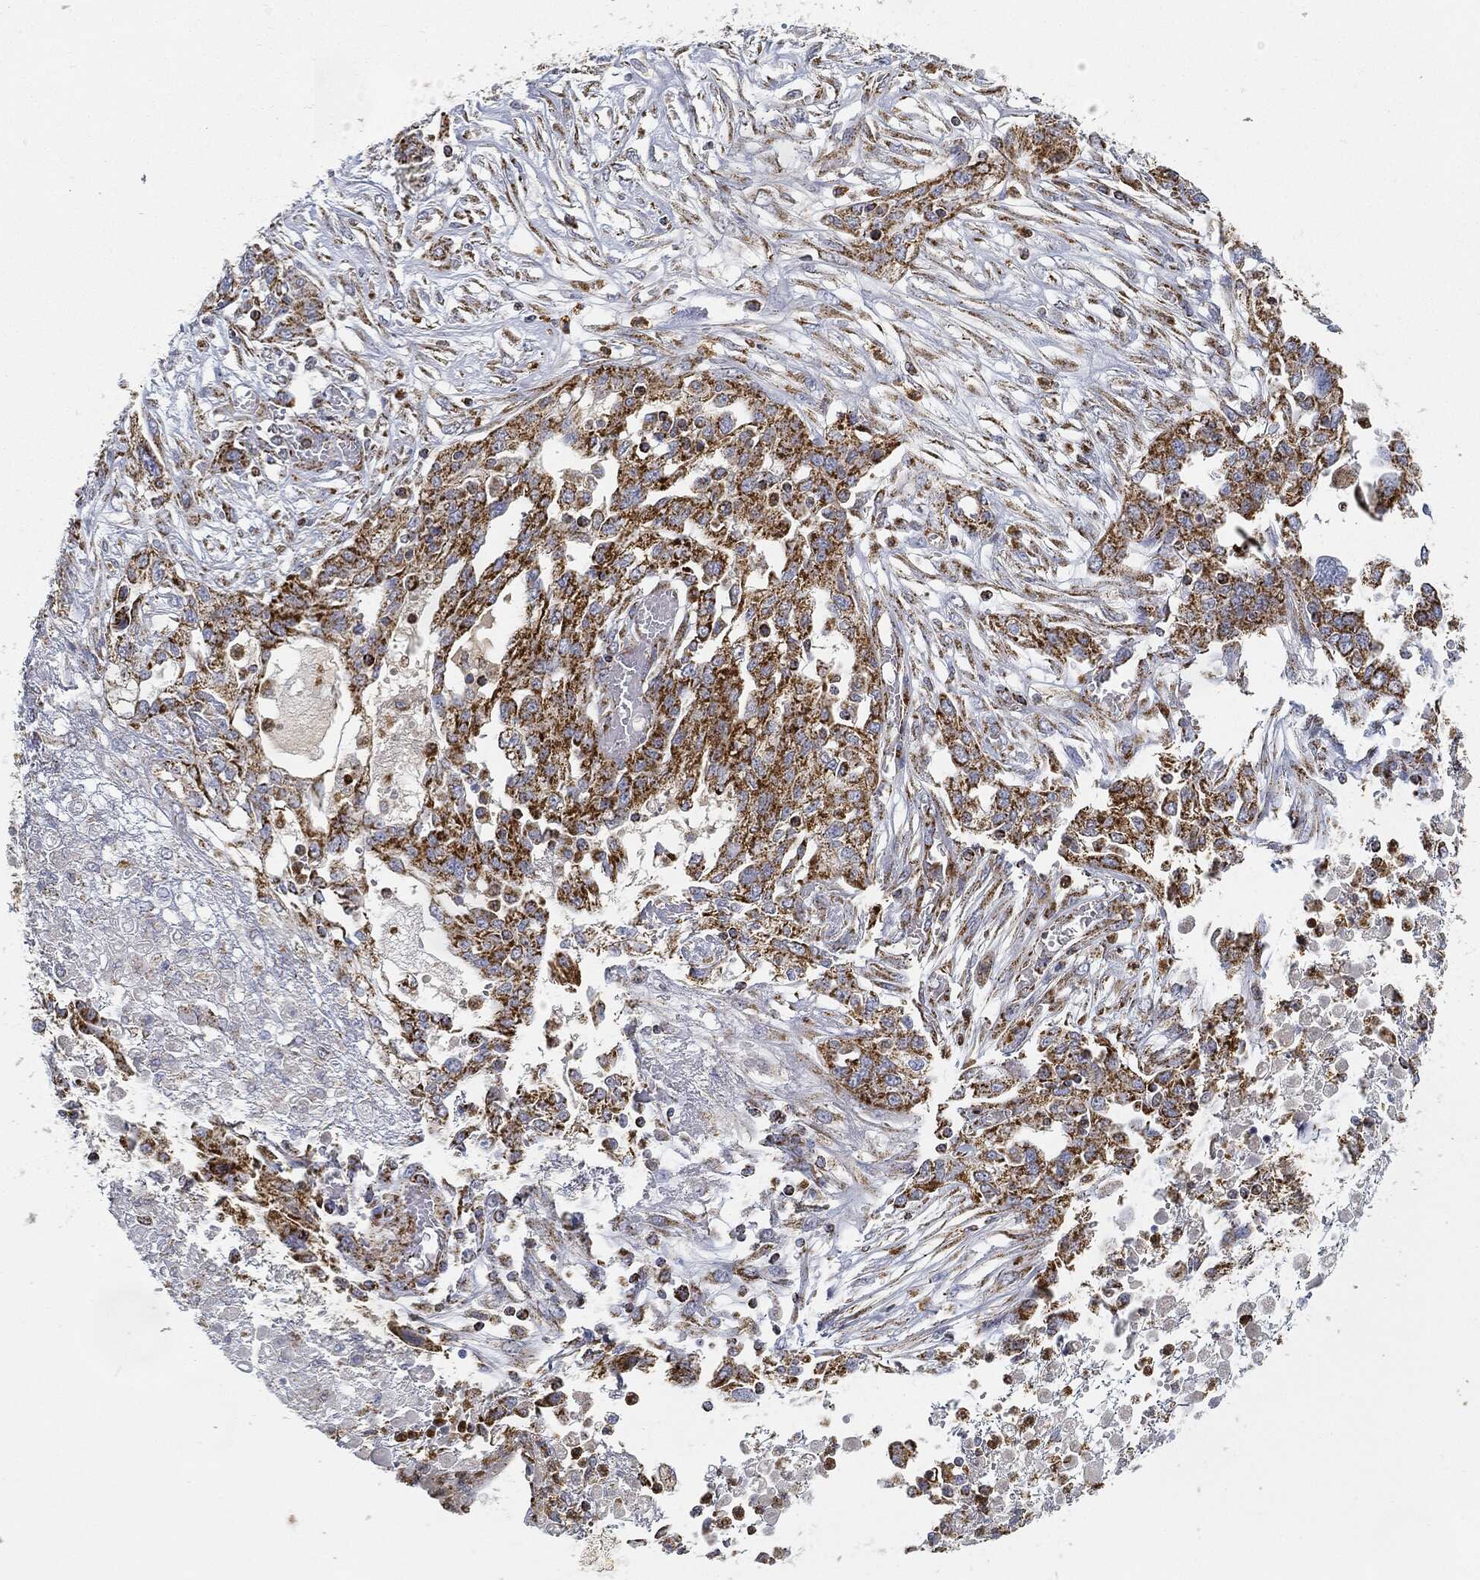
{"staining": {"intensity": "strong", "quantity": ">75%", "location": "cytoplasmic/membranous"}, "tissue": "ovarian cancer", "cell_type": "Tumor cells", "image_type": "cancer", "snomed": [{"axis": "morphology", "description": "Cystadenocarcinoma, serous, NOS"}, {"axis": "topography", "description": "Ovary"}], "caption": "Ovarian cancer (serous cystadenocarcinoma) stained with a protein marker demonstrates strong staining in tumor cells.", "gene": "CAPN15", "patient": {"sex": "female", "age": 67}}